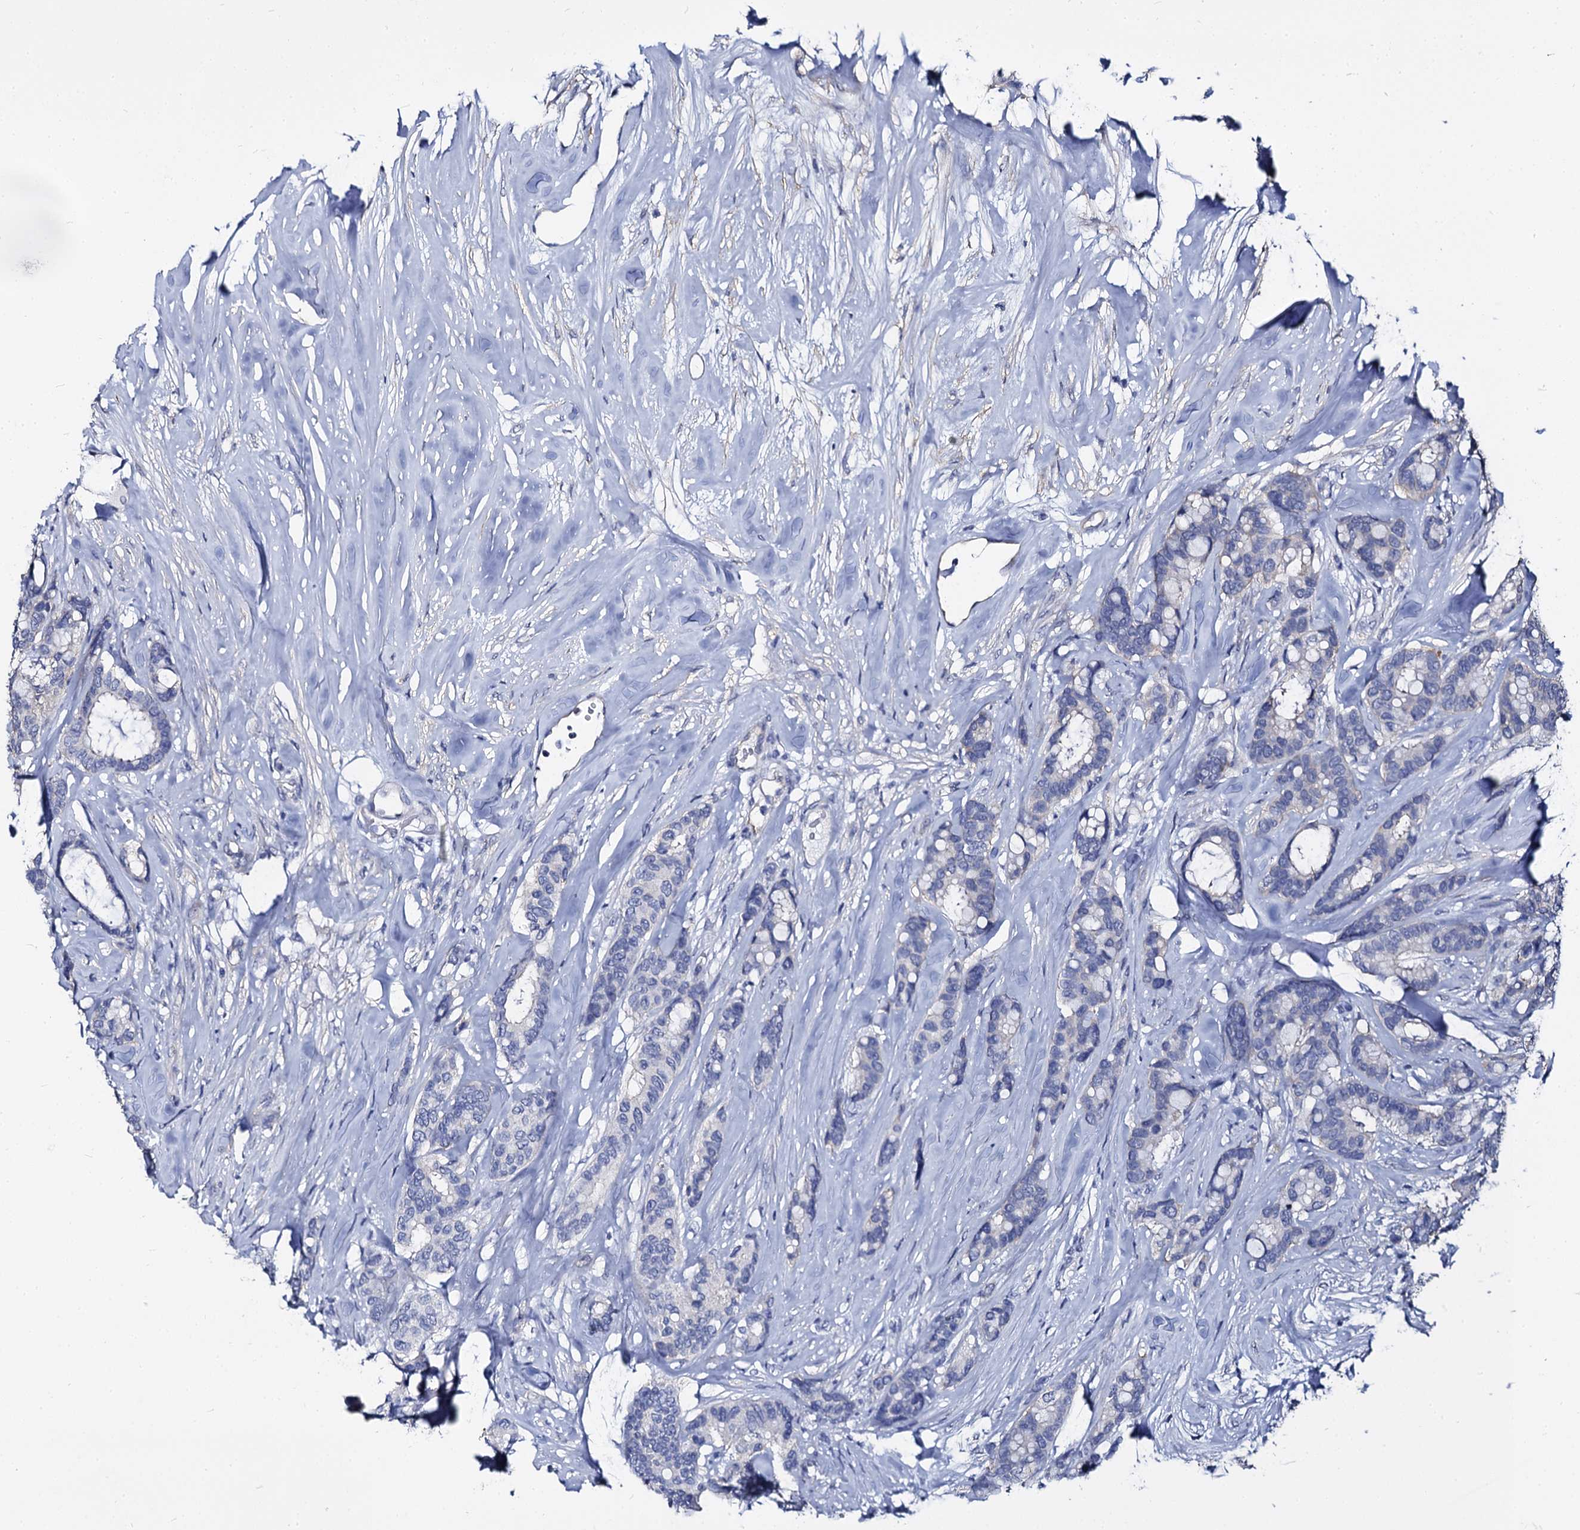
{"staining": {"intensity": "negative", "quantity": "none", "location": "none"}, "tissue": "breast cancer", "cell_type": "Tumor cells", "image_type": "cancer", "snomed": [{"axis": "morphology", "description": "Duct carcinoma"}, {"axis": "topography", "description": "Breast"}], "caption": "Immunohistochemistry histopathology image of breast cancer stained for a protein (brown), which reveals no positivity in tumor cells.", "gene": "CBFB", "patient": {"sex": "female", "age": 87}}